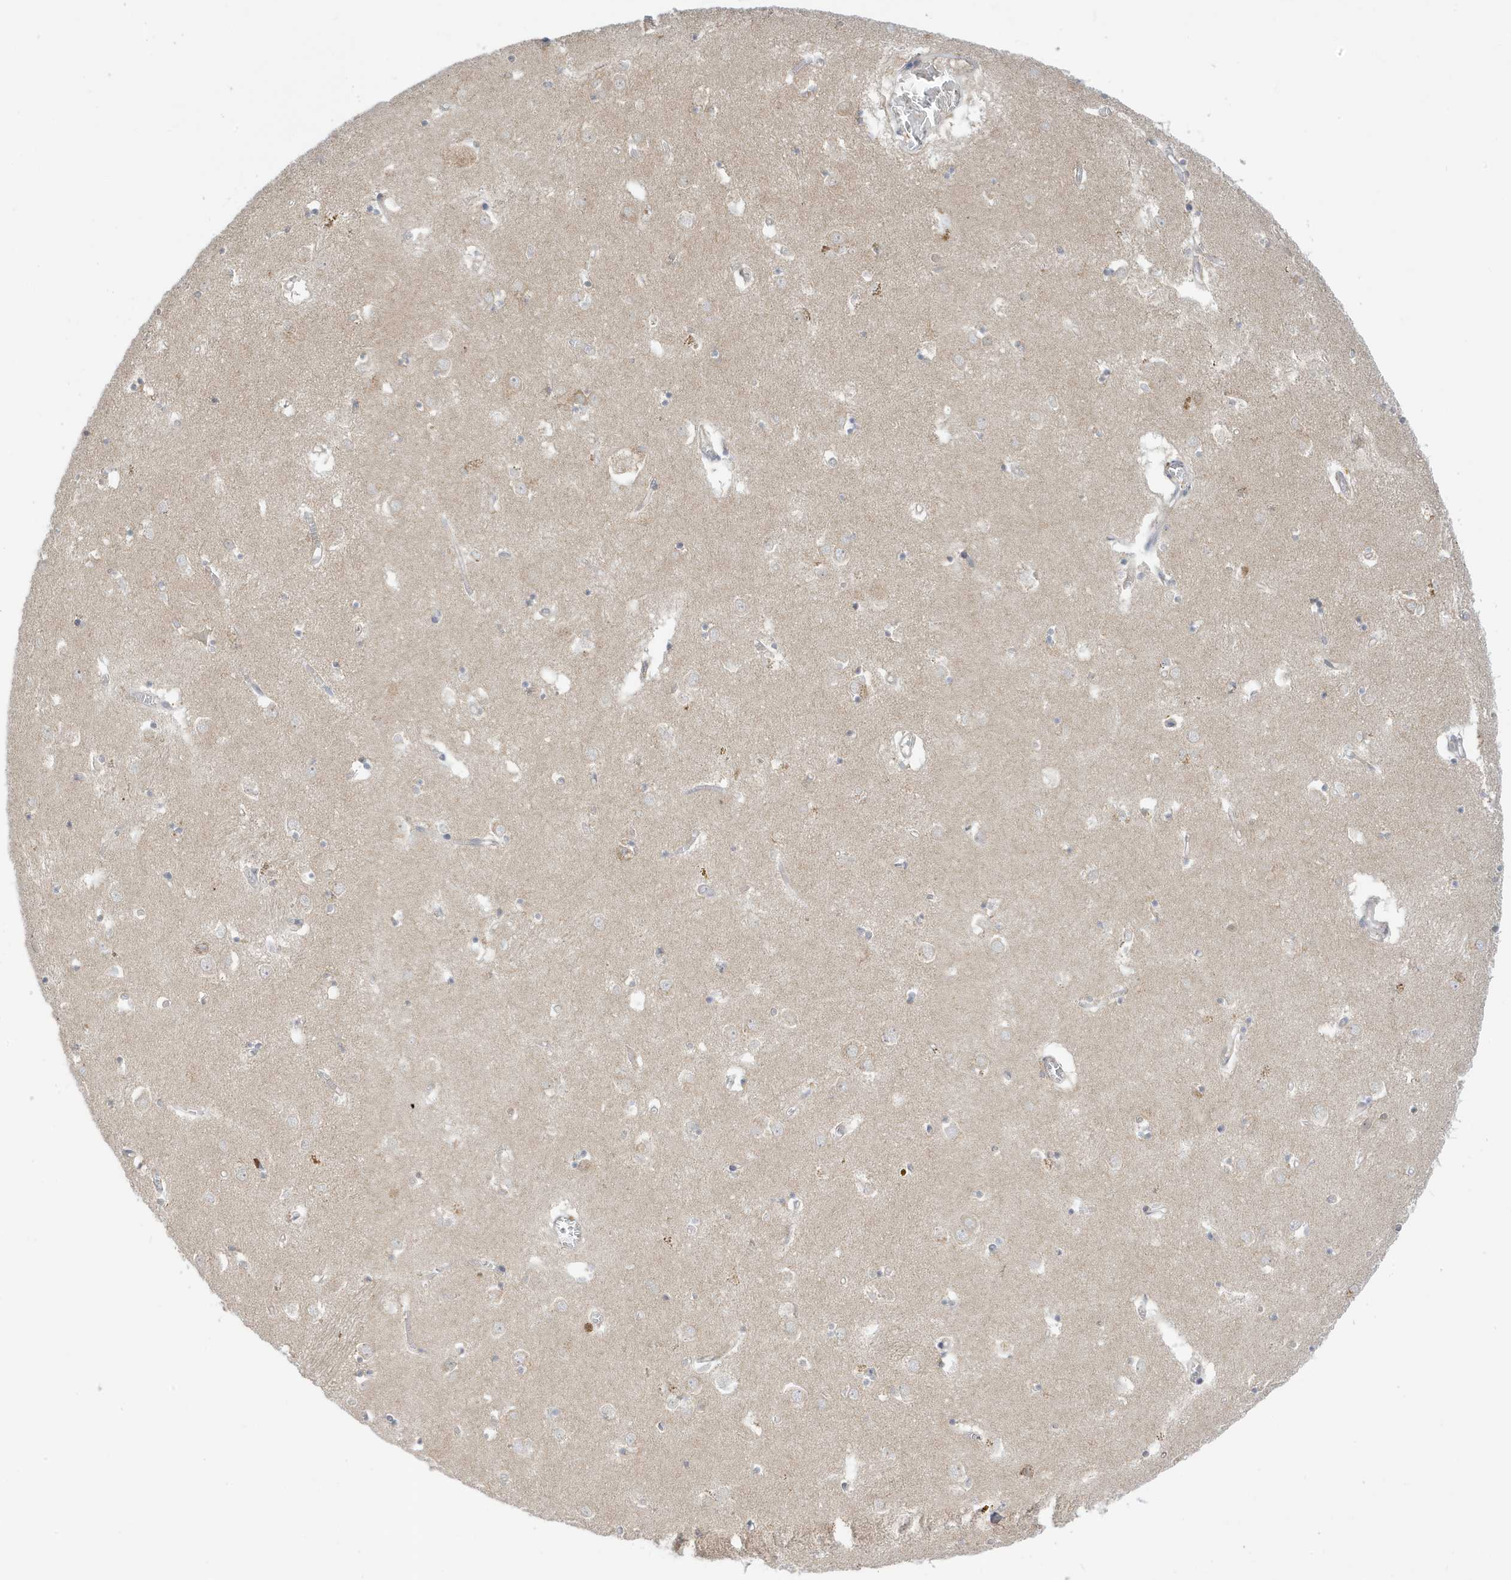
{"staining": {"intensity": "moderate", "quantity": "<25%", "location": "cytoplasmic/membranous"}, "tissue": "caudate", "cell_type": "Glial cells", "image_type": "normal", "snomed": [{"axis": "morphology", "description": "Normal tissue, NOS"}, {"axis": "topography", "description": "Lateral ventricle wall"}], "caption": "Unremarkable caudate displays moderate cytoplasmic/membranous staining in about <25% of glial cells, visualized by immunohistochemistry. (Stains: DAB in brown, nuclei in blue, Microscopy: brightfield microscopy at high magnification).", "gene": "NPPC", "patient": {"sex": "male", "age": 70}}